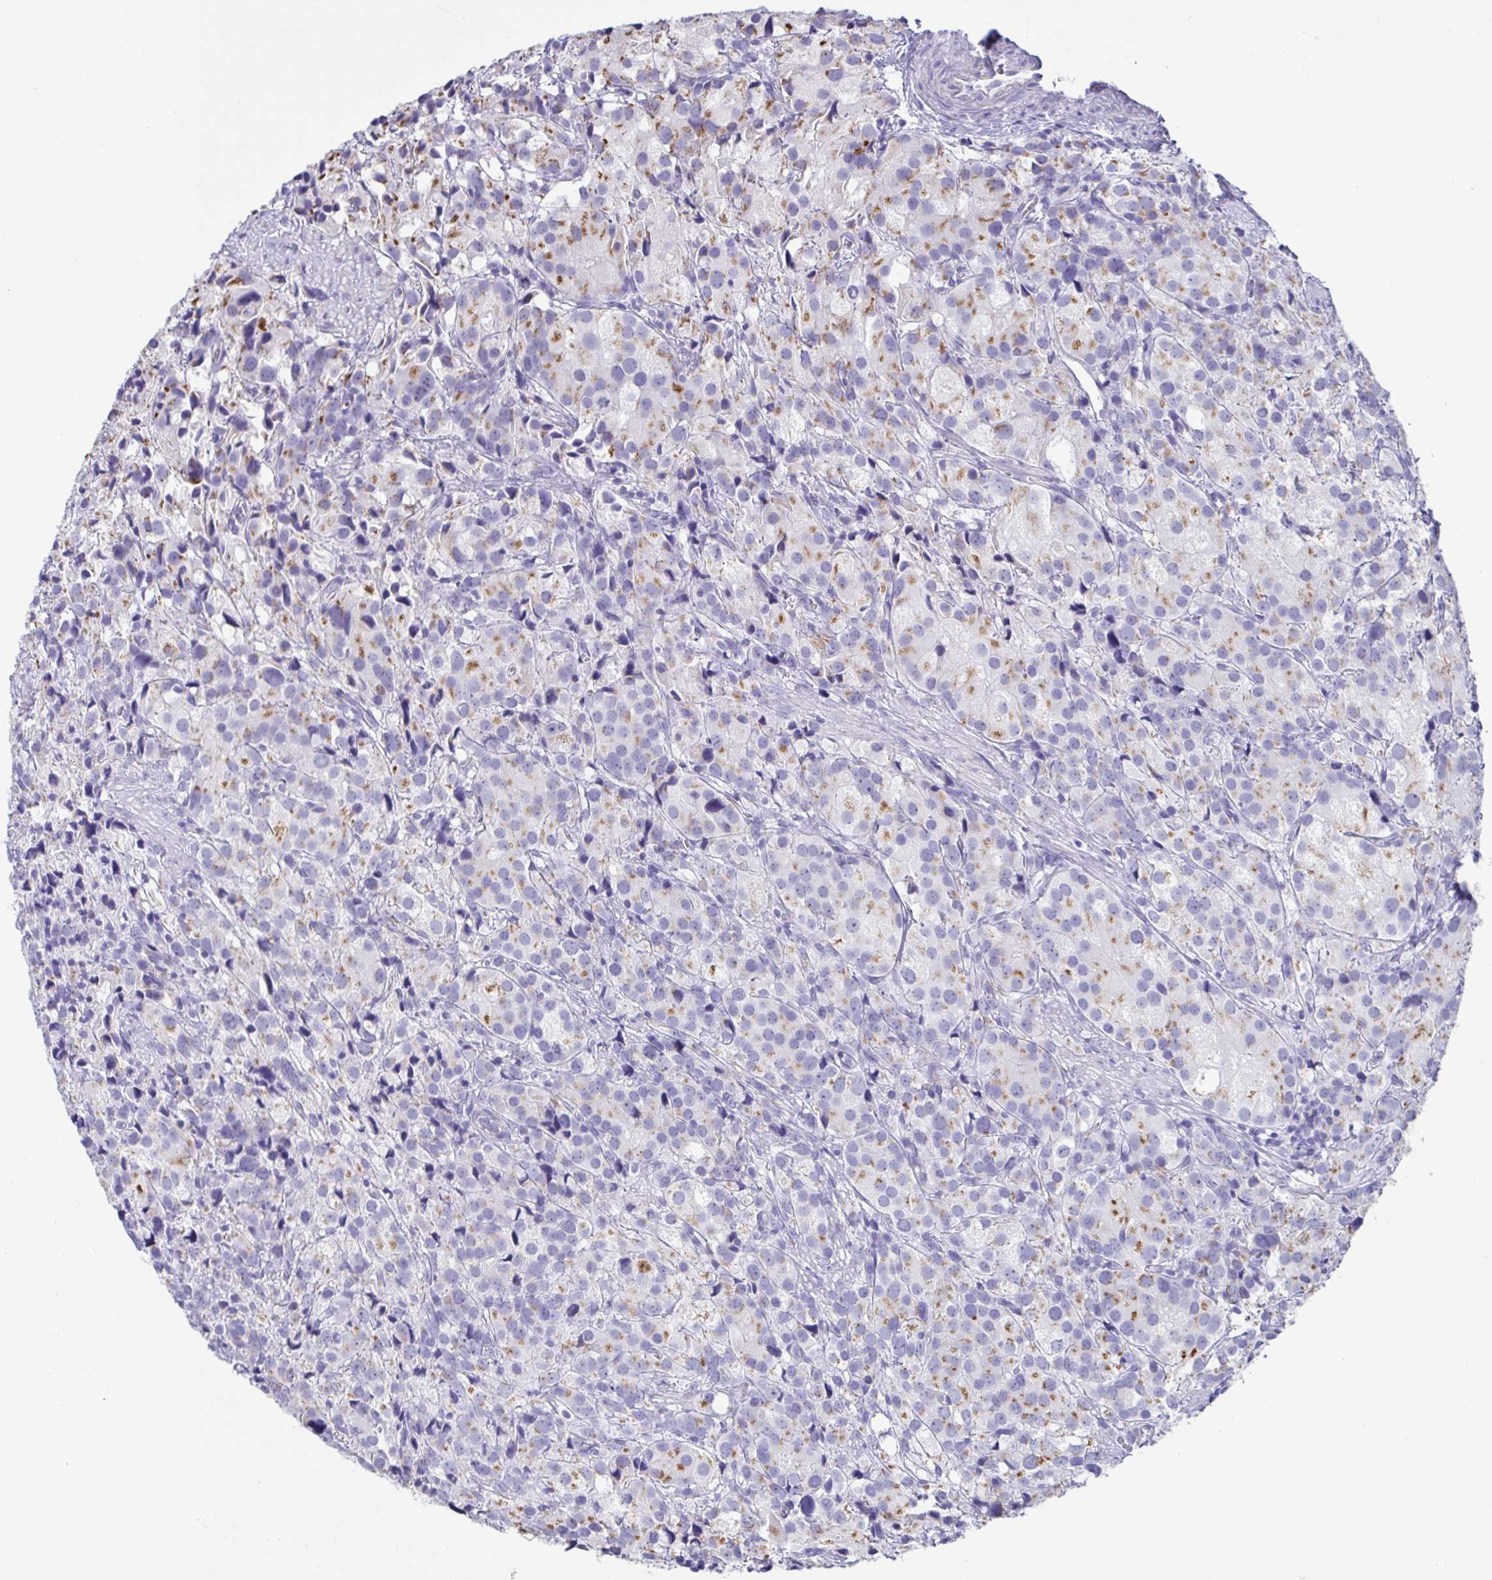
{"staining": {"intensity": "moderate", "quantity": "<25%", "location": "cytoplasmic/membranous"}, "tissue": "prostate cancer", "cell_type": "Tumor cells", "image_type": "cancer", "snomed": [{"axis": "morphology", "description": "Adenocarcinoma, High grade"}, {"axis": "topography", "description": "Prostate"}], "caption": "This is an image of immunohistochemistry (IHC) staining of adenocarcinoma (high-grade) (prostate), which shows moderate staining in the cytoplasmic/membranous of tumor cells.", "gene": "AZU1", "patient": {"sex": "male", "age": 86}}